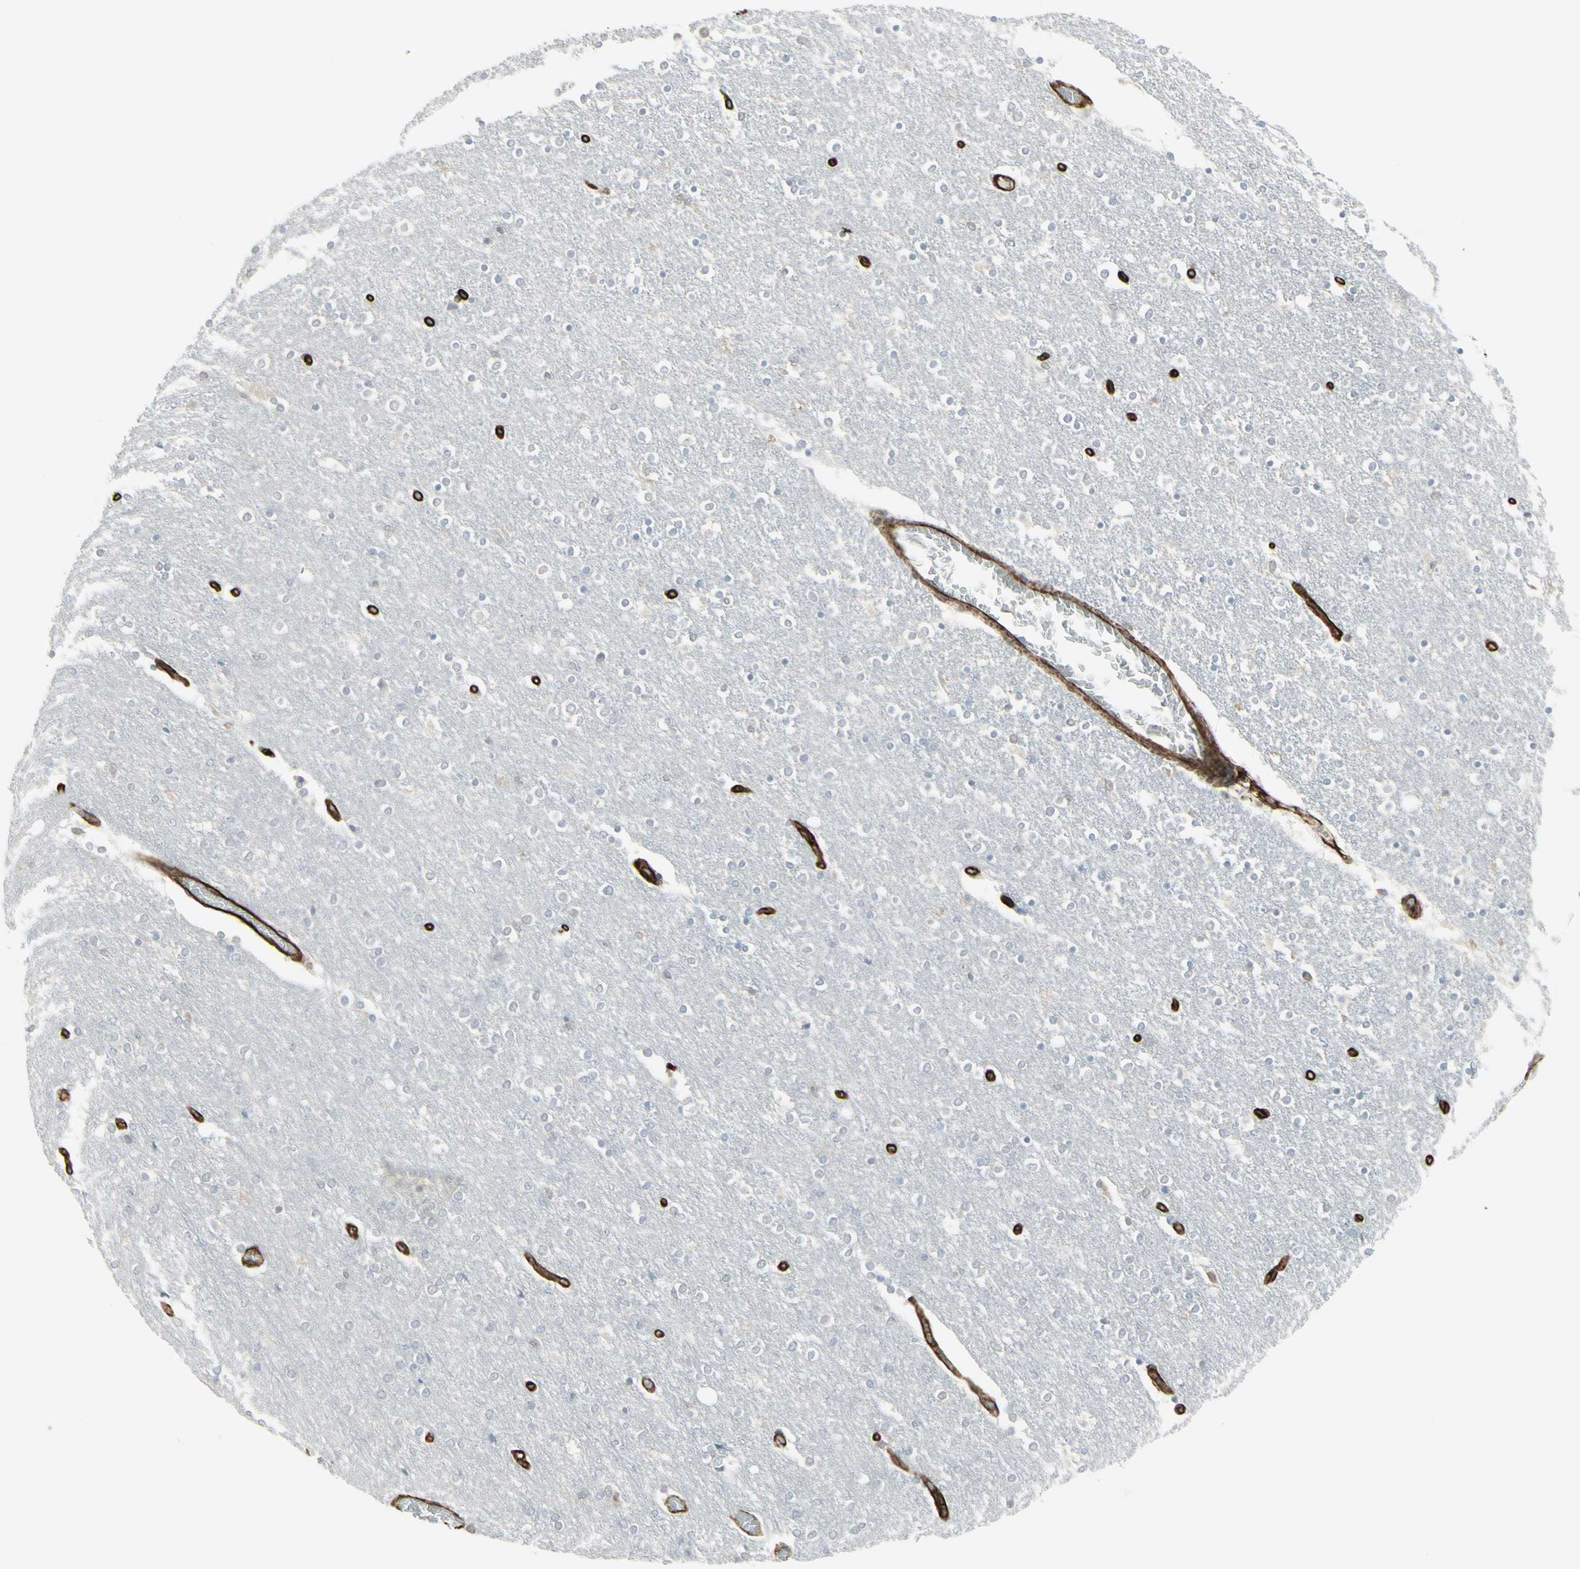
{"staining": {"intensity": "weak", "quantity": "<25%", "location": "cytoplasmic/membranous"}, "tissue": "caudate", "cell_type": "Glial cells", "image_type": "normal", "snomed": [{"axis": "morphology", "description": "Normal tissue, NOS"}, {"axis": "topography", "description": "Lateral ventricle wall"}], "caption": "IHC micrograph of unremarkable caudate: human caudate stained with DAB displays no significant protein expression in glial cells.", "gene": "DTX3L", "patient": {"sex": "female", "age": 54}}